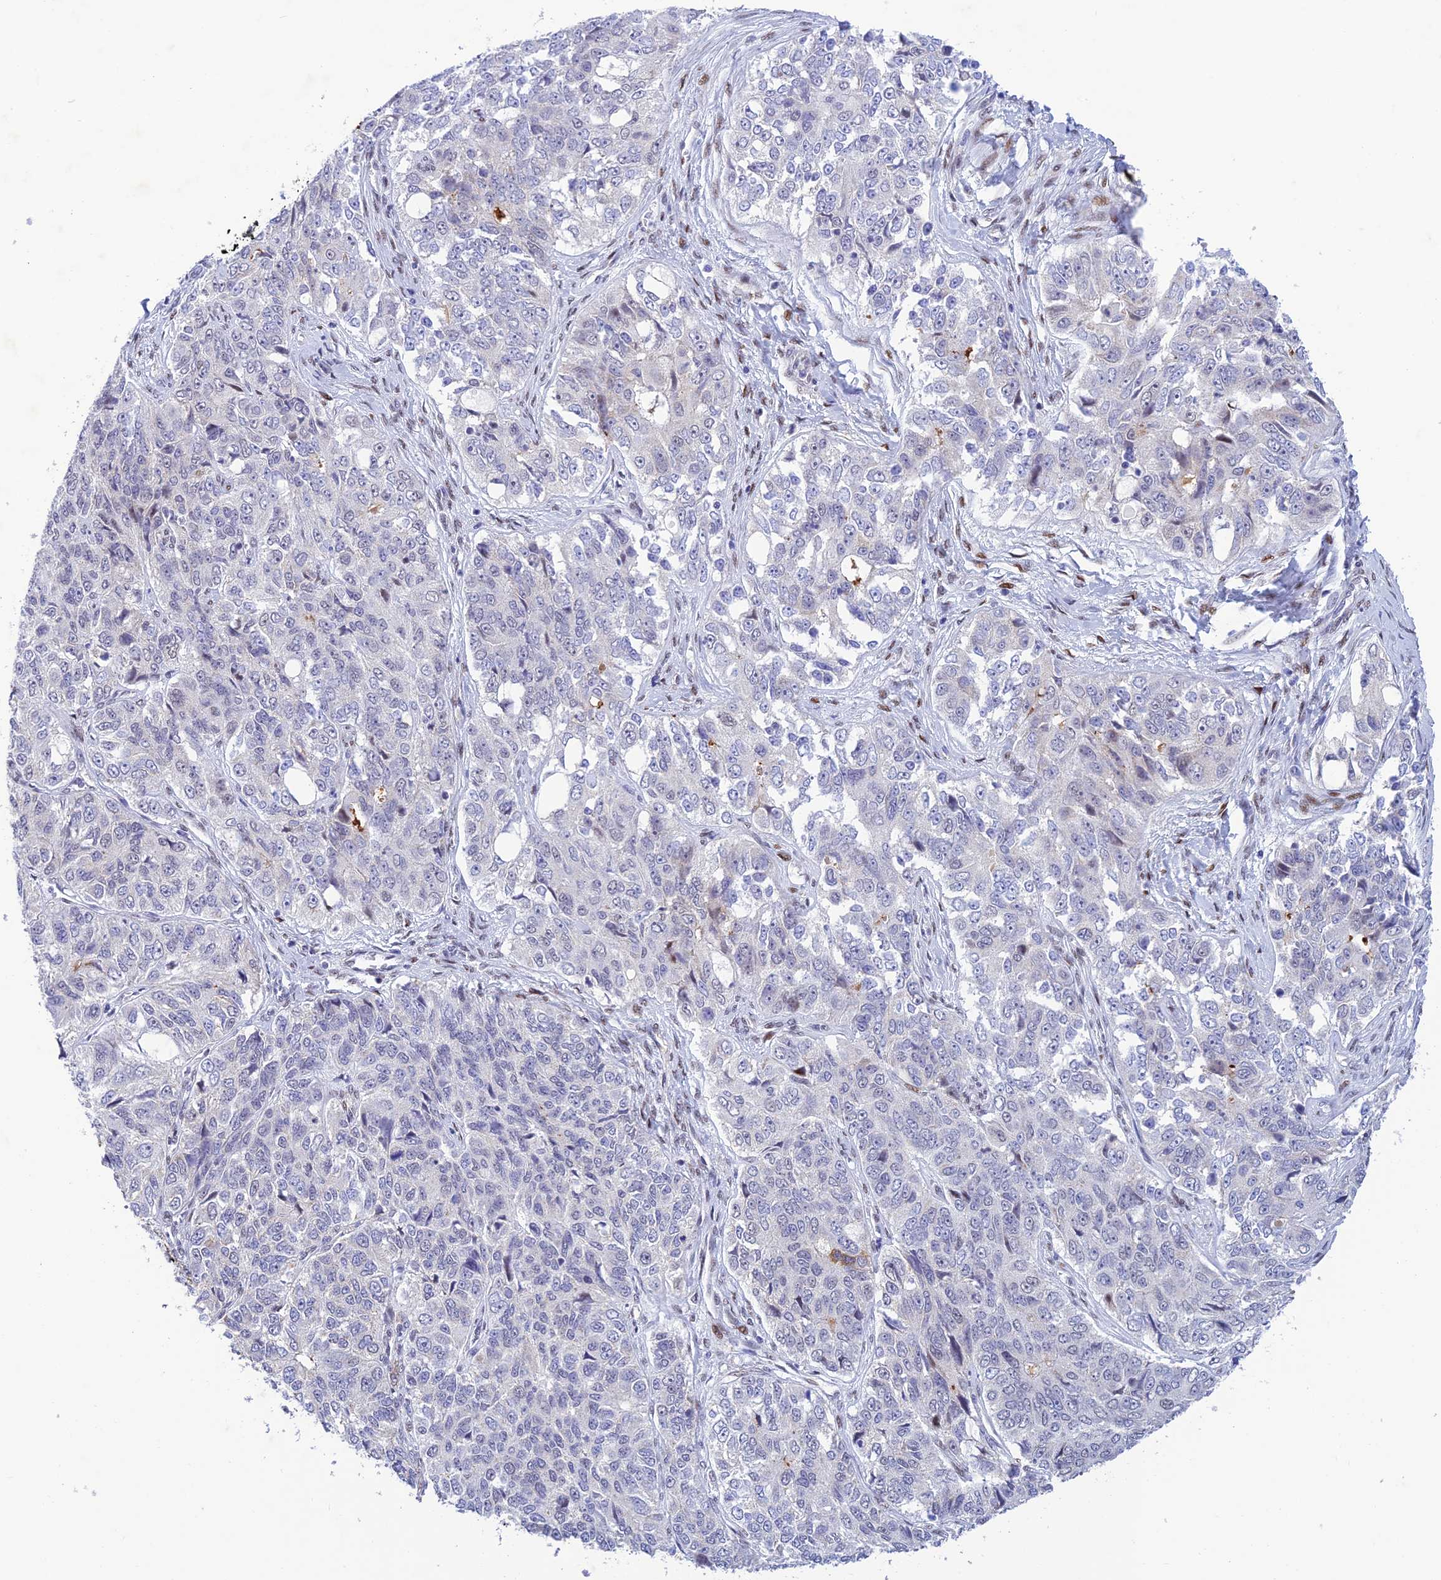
{"staining": {"intensity": "negative", "quantity": "none", "location": "none"}, "tissue": "ovarian cancer", "cell_type": "Tumor cells", "image_type": "cancer", "snomed": [{"axis": "morphology", "description": "Carcinoma, endometroid"}, {"axis": "topography", "description": "Ovary"}], "caption": "A histopathology image of endometroid carcinoma (ovarian) stained for a protein exhibits no brown staining in tumor cells.", "gene": "WDR55", "patient": {"sex": "female", "age": 51}}